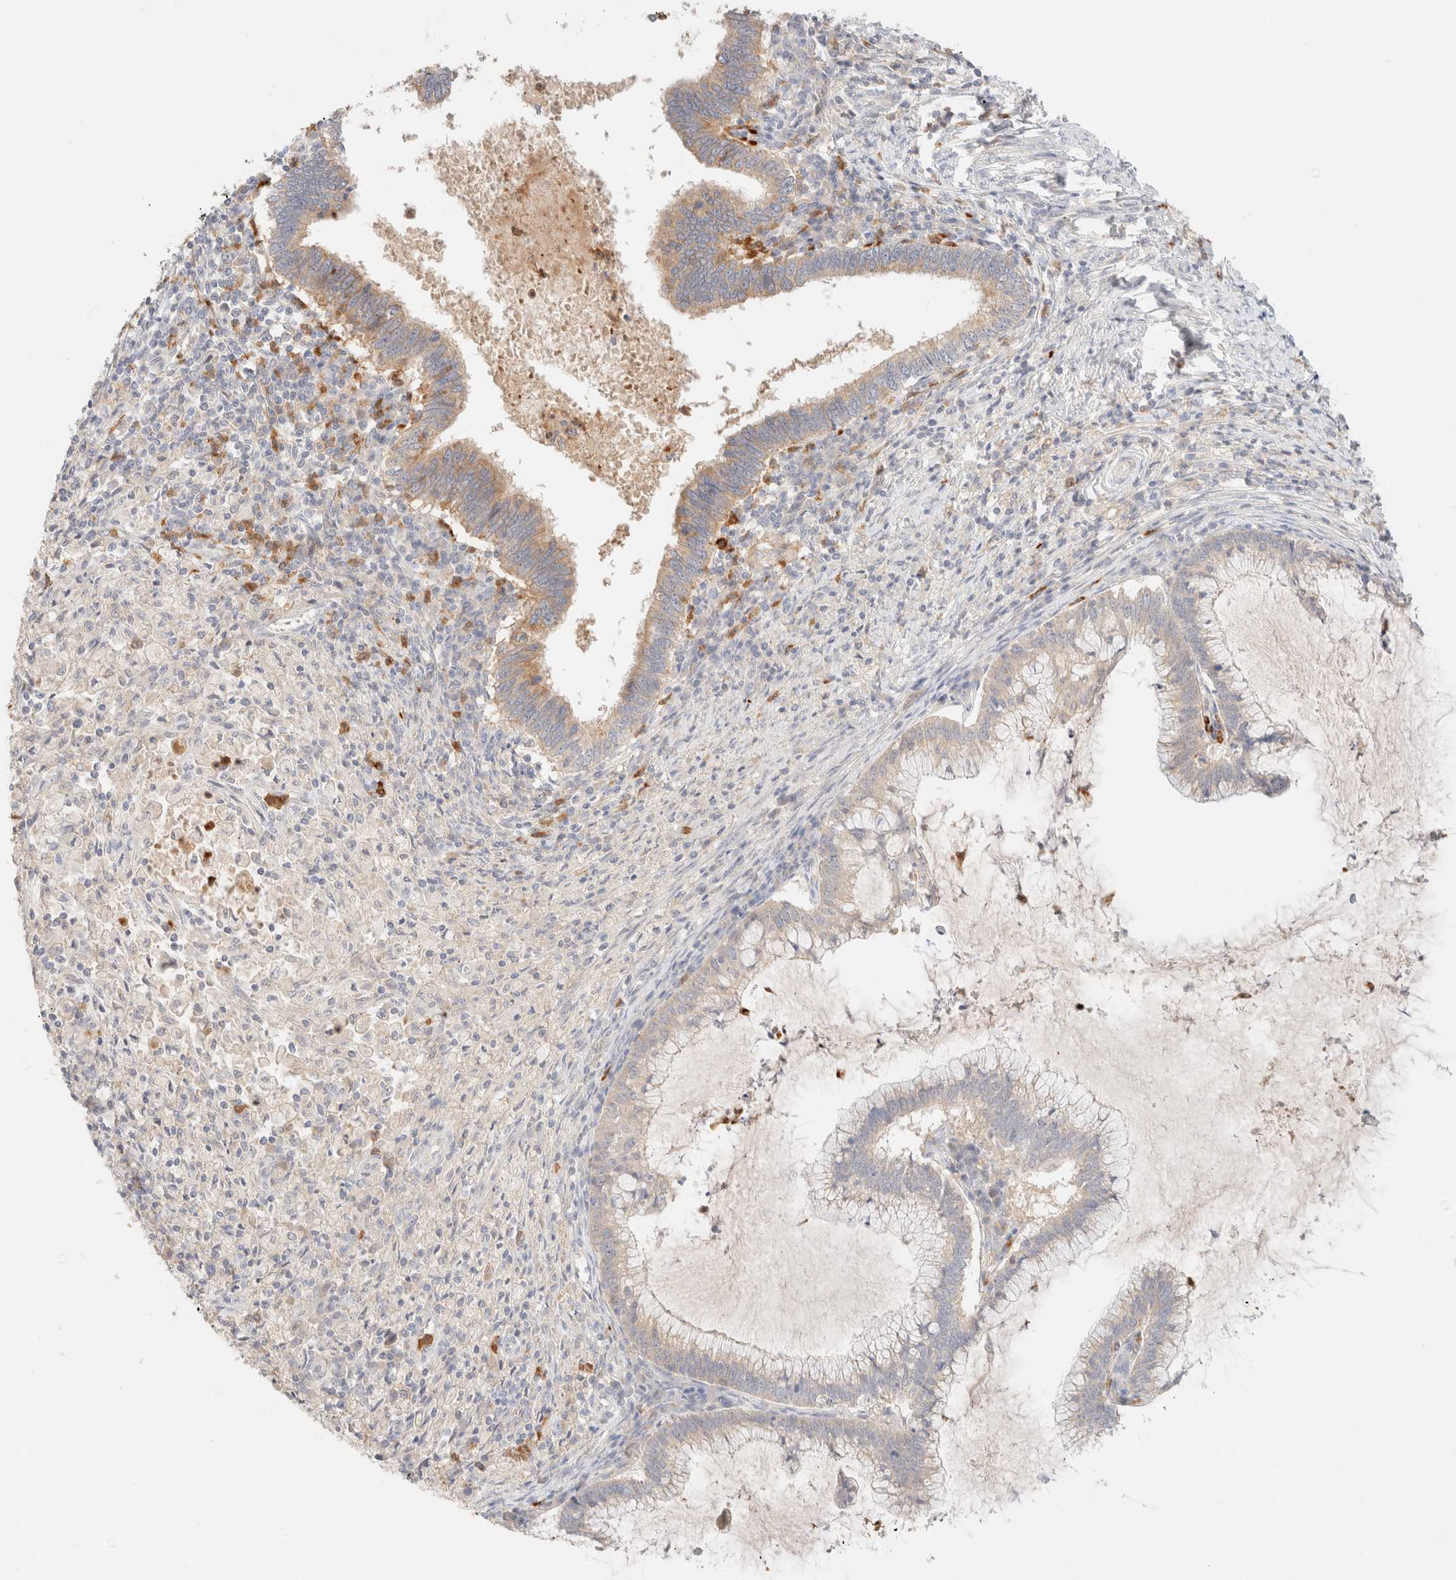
{"staining": {"intensity": "moderate", "quantity": "25%-75%", "location": "cytoplasmic/membranous"}, "tissue": "cervical cancer", "cell_type": "Tumor cells", "image_type": "cancer", "snomed": [{"axis": "morphology", "description": "Adenocarcinoma, NOS"}, {"axis": "topography", "description": "Cervix"}], "caption": "Immunohistochemistry histopathology image of neoplastic tissue: cervical adenocarcinoma stained using immunohistochemistry (IHC) exhibits medium levels of moderate protein expression localized specifically in the cytoplasmic/membranous of tumor cells, appearing as a cytoplasmic/membranous brown color.", "gene": "SGSM2", "patient": {"sex": "female", "age": 36}}